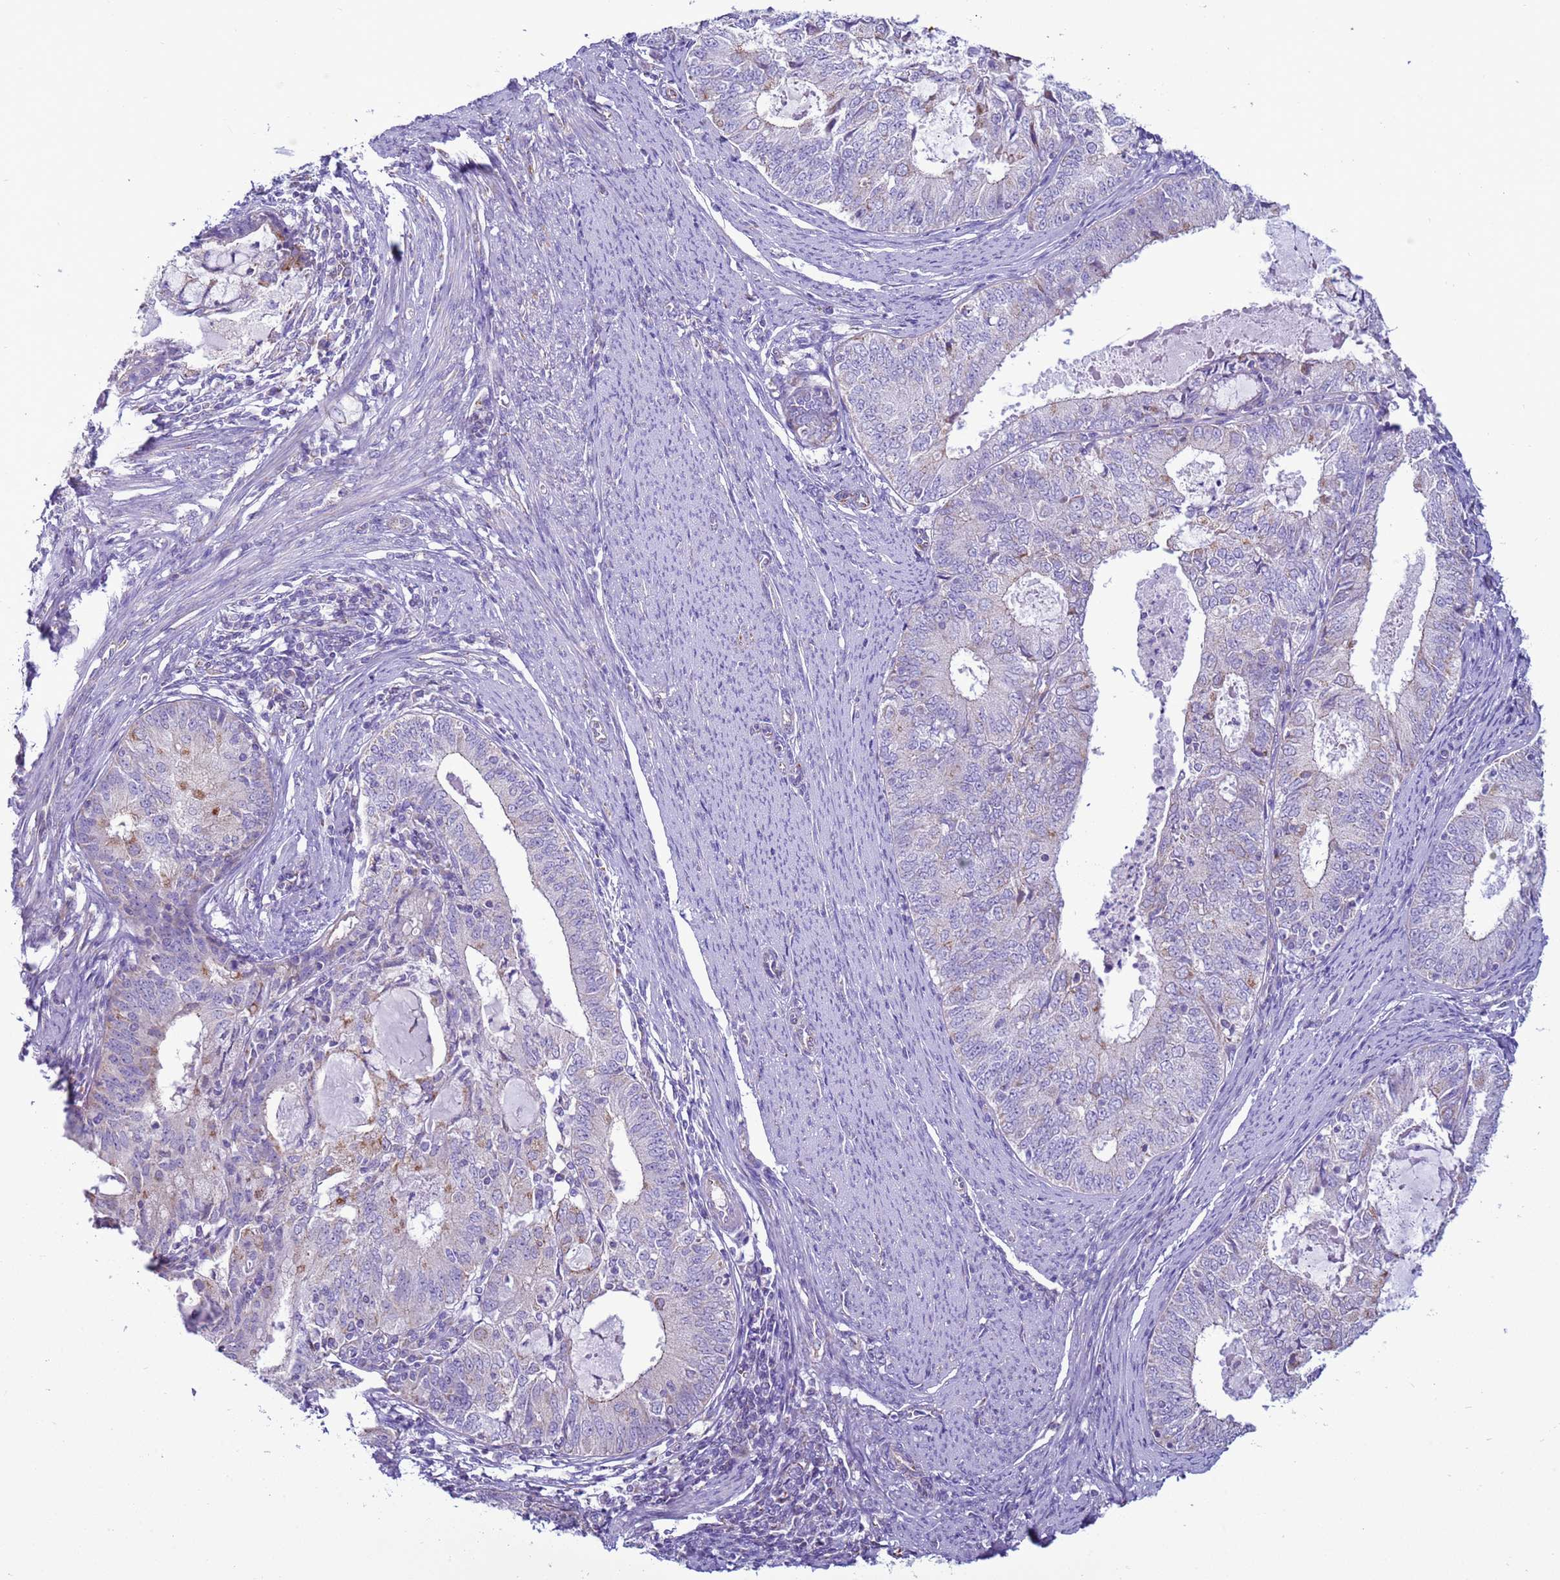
{"staining": {"intensity": "weak", "quantity": "<25%", "location": "cytoplasmic/membranous"}, "tissue": "endometrial cancer", "cell_type": "Tumor cells", "image_type": "cancer", "snomed": [{"axis": "morphology", "description": "Adenocarcinoma, NOS"}, {"axis": "topography", "description": "Endometrium"}], "caption": "This is an immunohistochemistry micrograph of human endometrial adenocarcinoma. There is no staining in tumor cells.", "gene": "NCALD", "patient": {"sex": "female", "age": 57}}